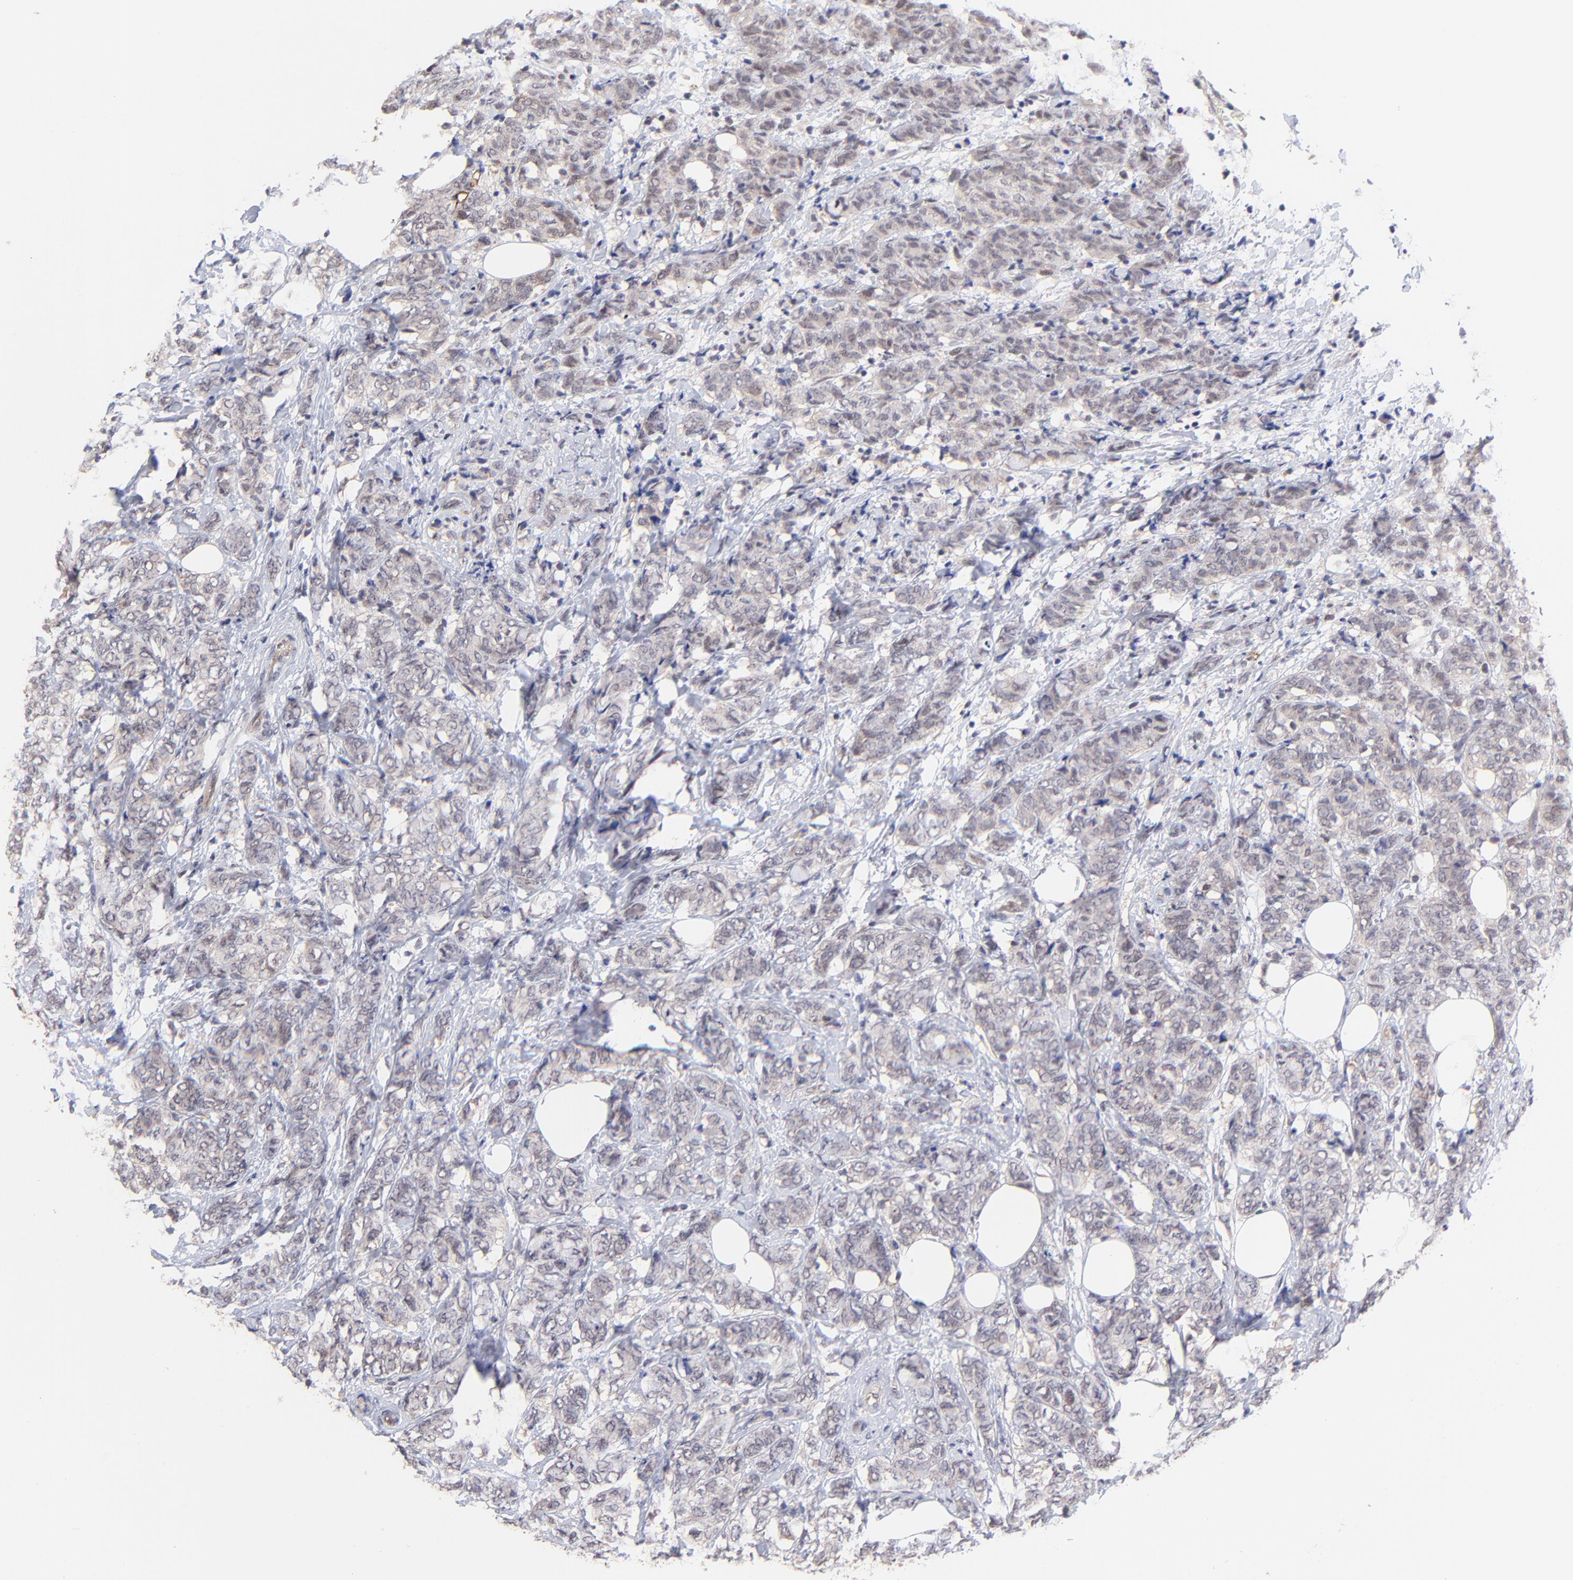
{"staining": {"intensity": "weak", "quantity": ">75%", "location": "cytoplasmic/membranous"}, "tissue": "breast cancer", "cell_type": "Tumor cells", "image_type": "cancer", "snomed": [{"axis": "morphology", "description": "Lobular carcinoma"}, {"axis": "topography", "description": "Breast"}], "caption": "The immunohistochemical stain highlights weak cytoplasmic/membranous staining in tumor cells of lobular carcinoma (breast) tissue. Nuclei are stained in blue.", "gene": "ZNF747", "patient": {"sex": "female", "age": 60}}